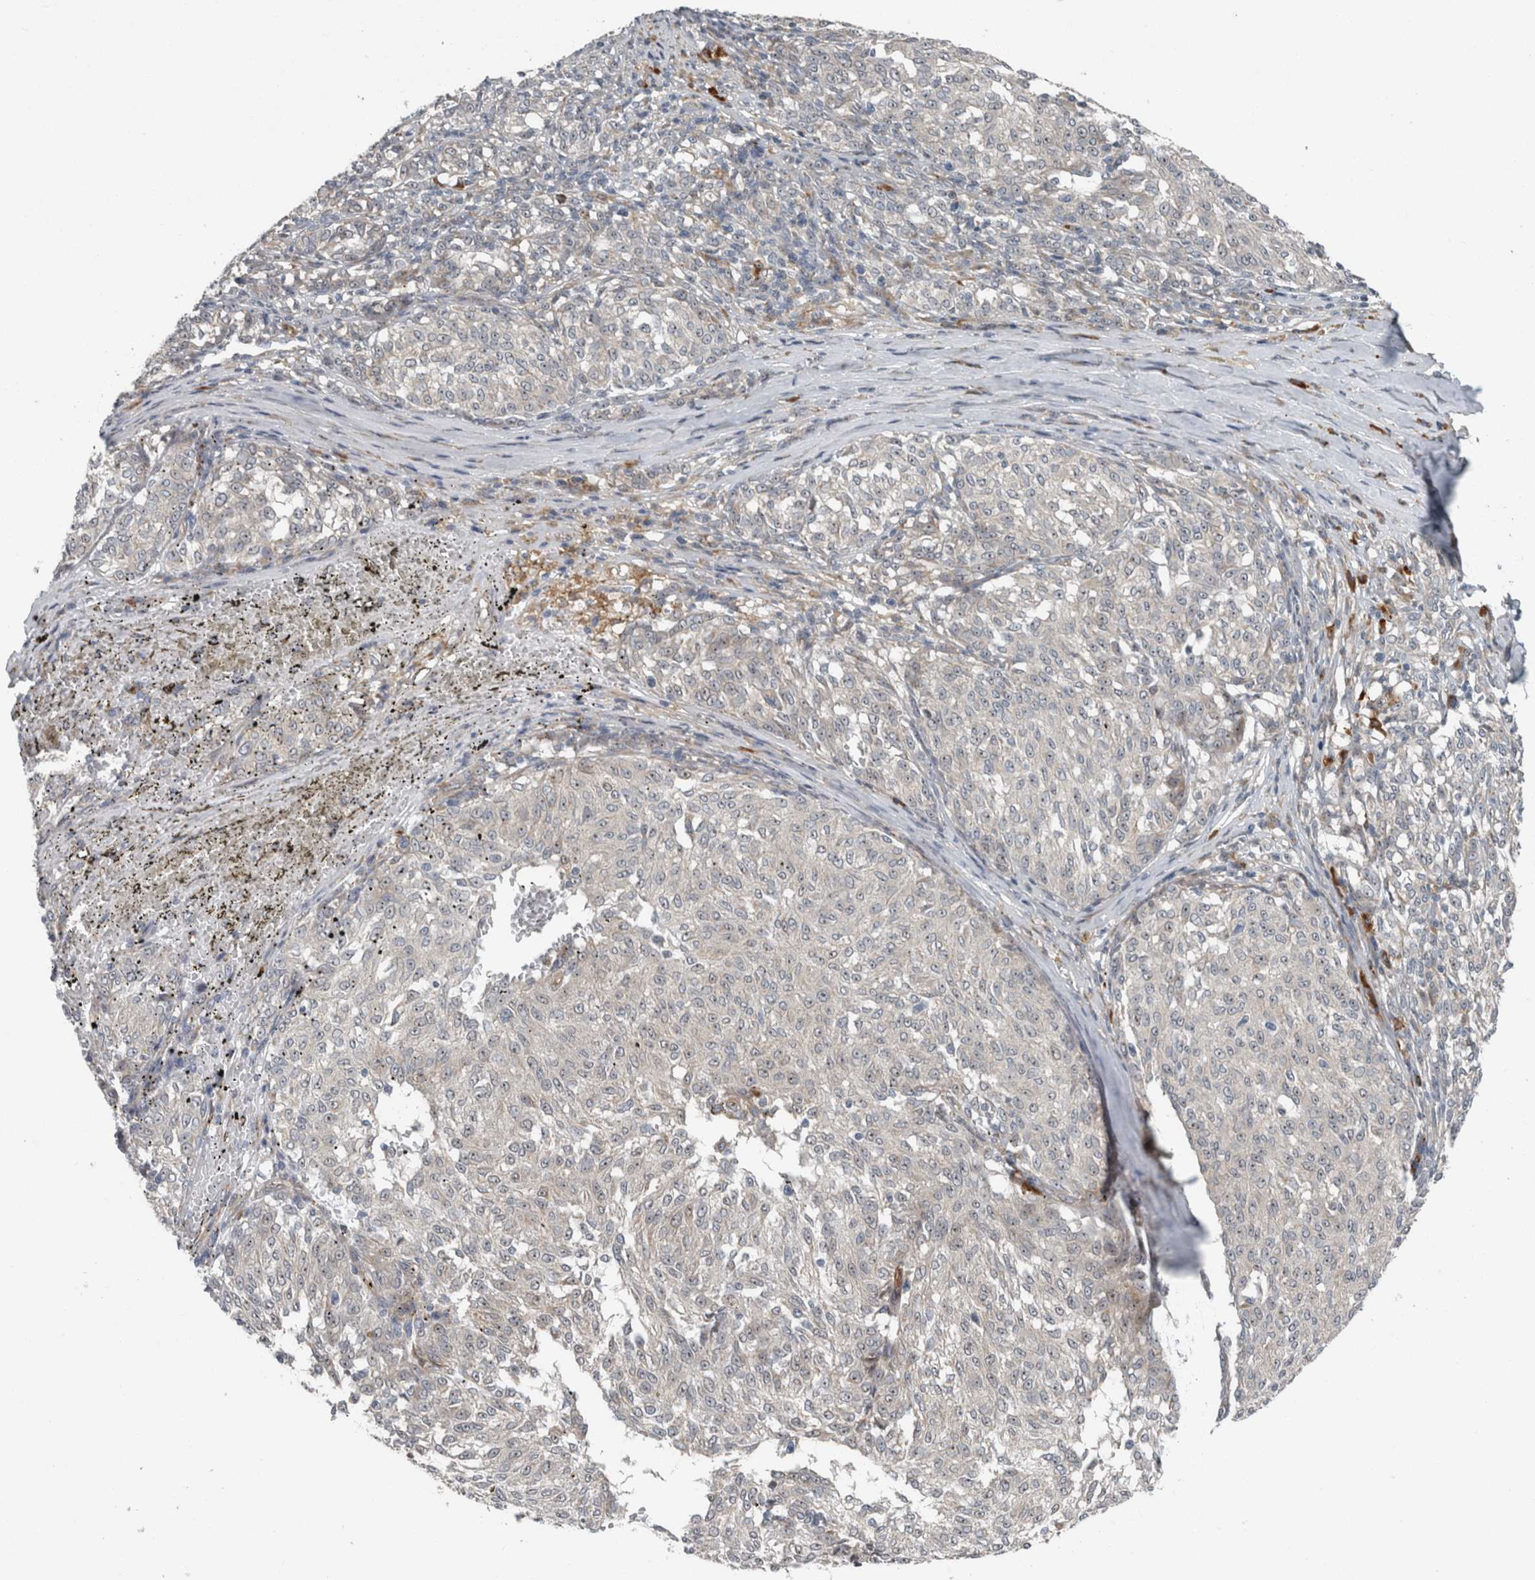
{"staining": {"intensity": "negative", "quantity": "none", "location": "none"}, "tissue": "melanoma", "cell_type": "Tumor cells", "image_type": "cancer", "snomed": [{"axis": "morphology", "description": "Malignant melanoma, NOS"}, {"axis": "topography", "description": "Skin"}], "caption": "Human melanoma stained for a protein using immunohistochemistry (IHC) reveals no expression in tumor cells.", "gene": "USP25", "patient": {"sex": "female", "age": 72}}